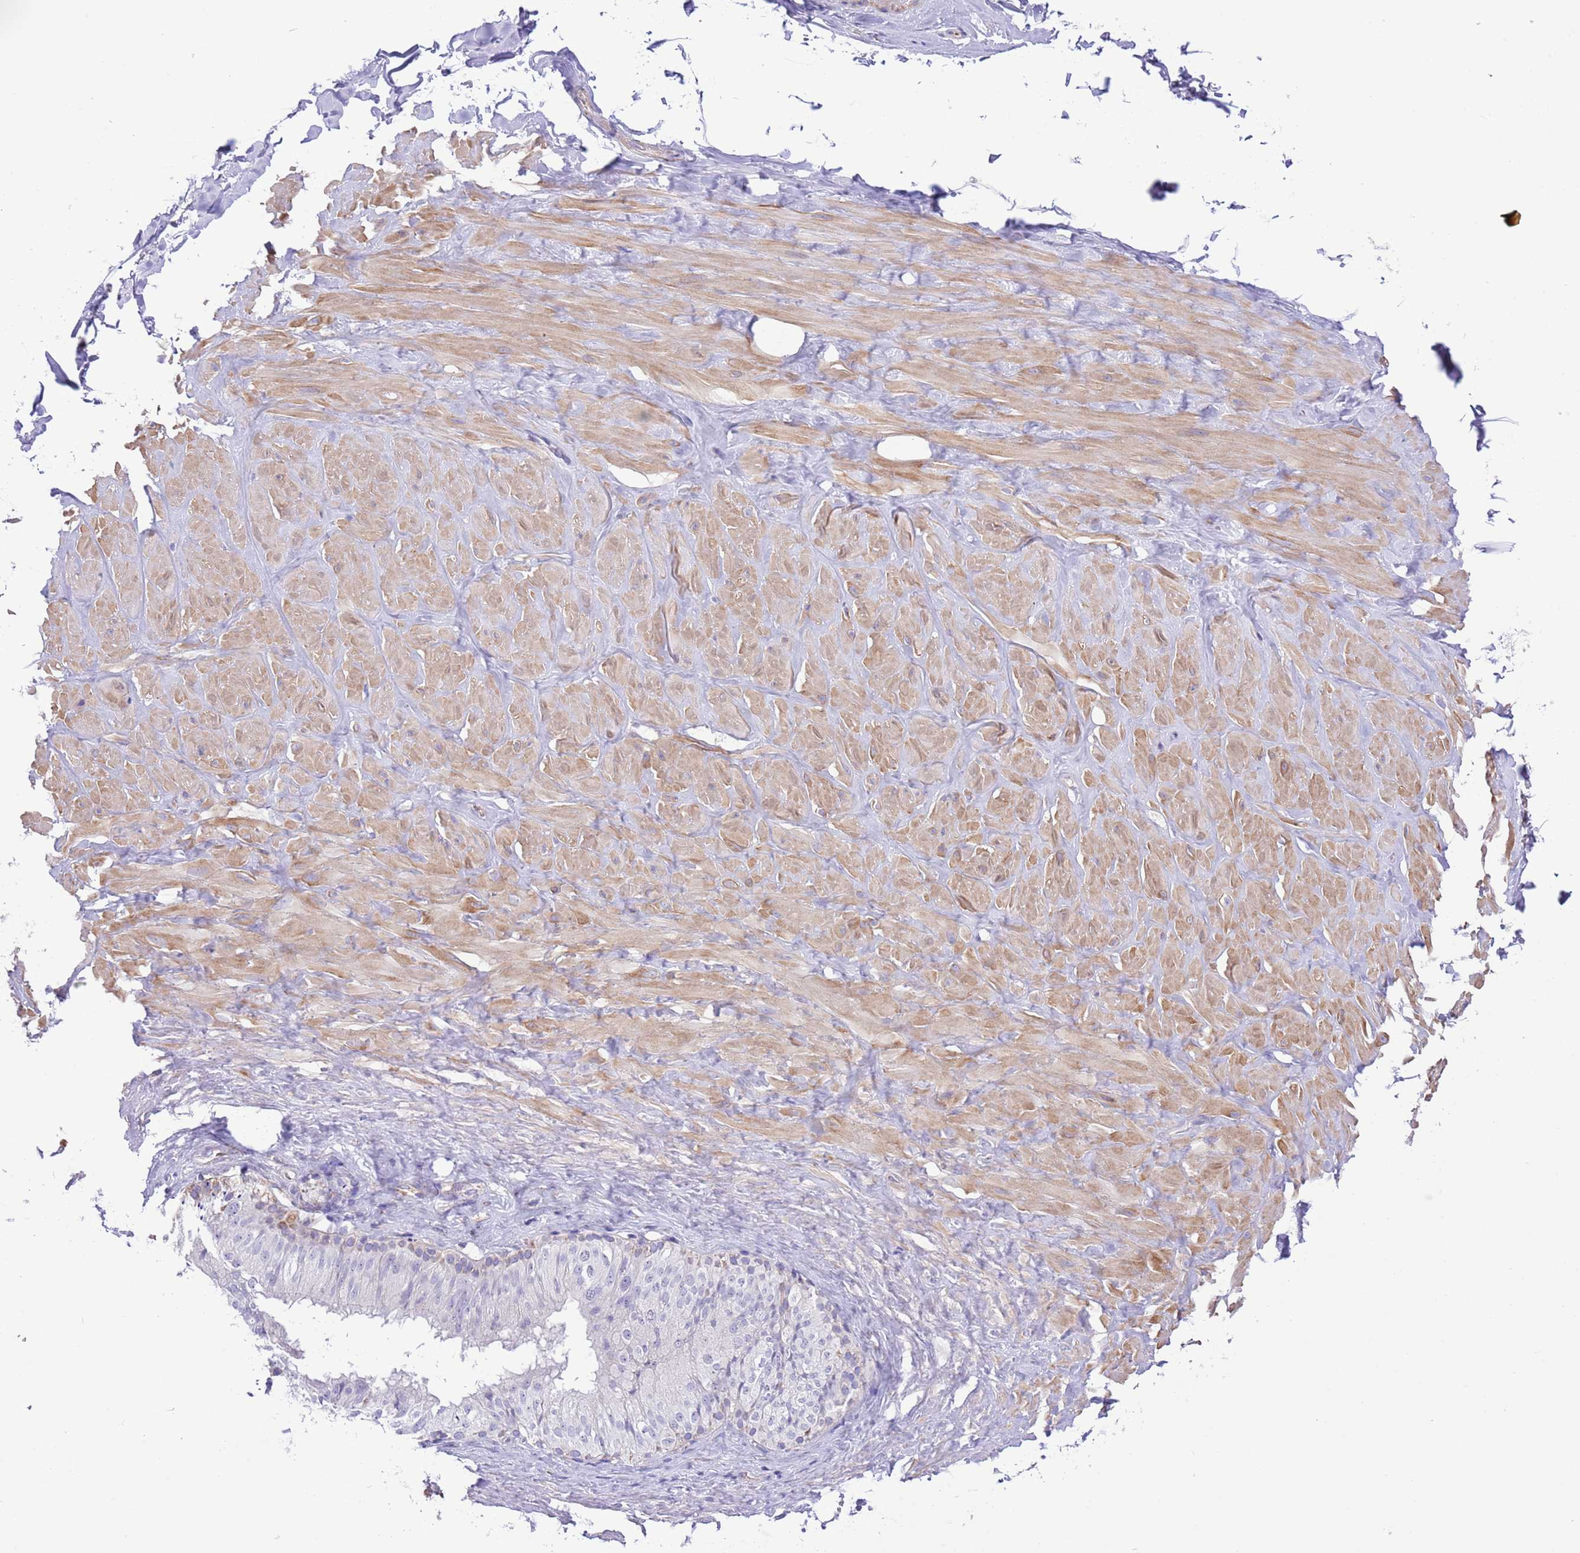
{"staining": {"intensity": "weak", "quantity": "<25%", "location": "cytoplasmic/membranous"}, "tissue": "adipose tissue", "cell_type": "Adipocytes", "image_type": "normal", "snomed": [{"axis": "morphology", "description": "Normal tissue, NOS"}, {"axis": "topography", "description": "Soft tissue"}, {"axis": "topography", "description": "Adipose tissue"}, {"axis": "topography", "description": "Vascular tissue"}, {"axis": "topography", "description": "Peripheral nerve tissue"}], "caption": "A micrograph of adipose tissue stained for a protein shows no brown staining in adipocytes.", "gene": "SS18L2", "patient": {"sex": "male", "age": 46}}